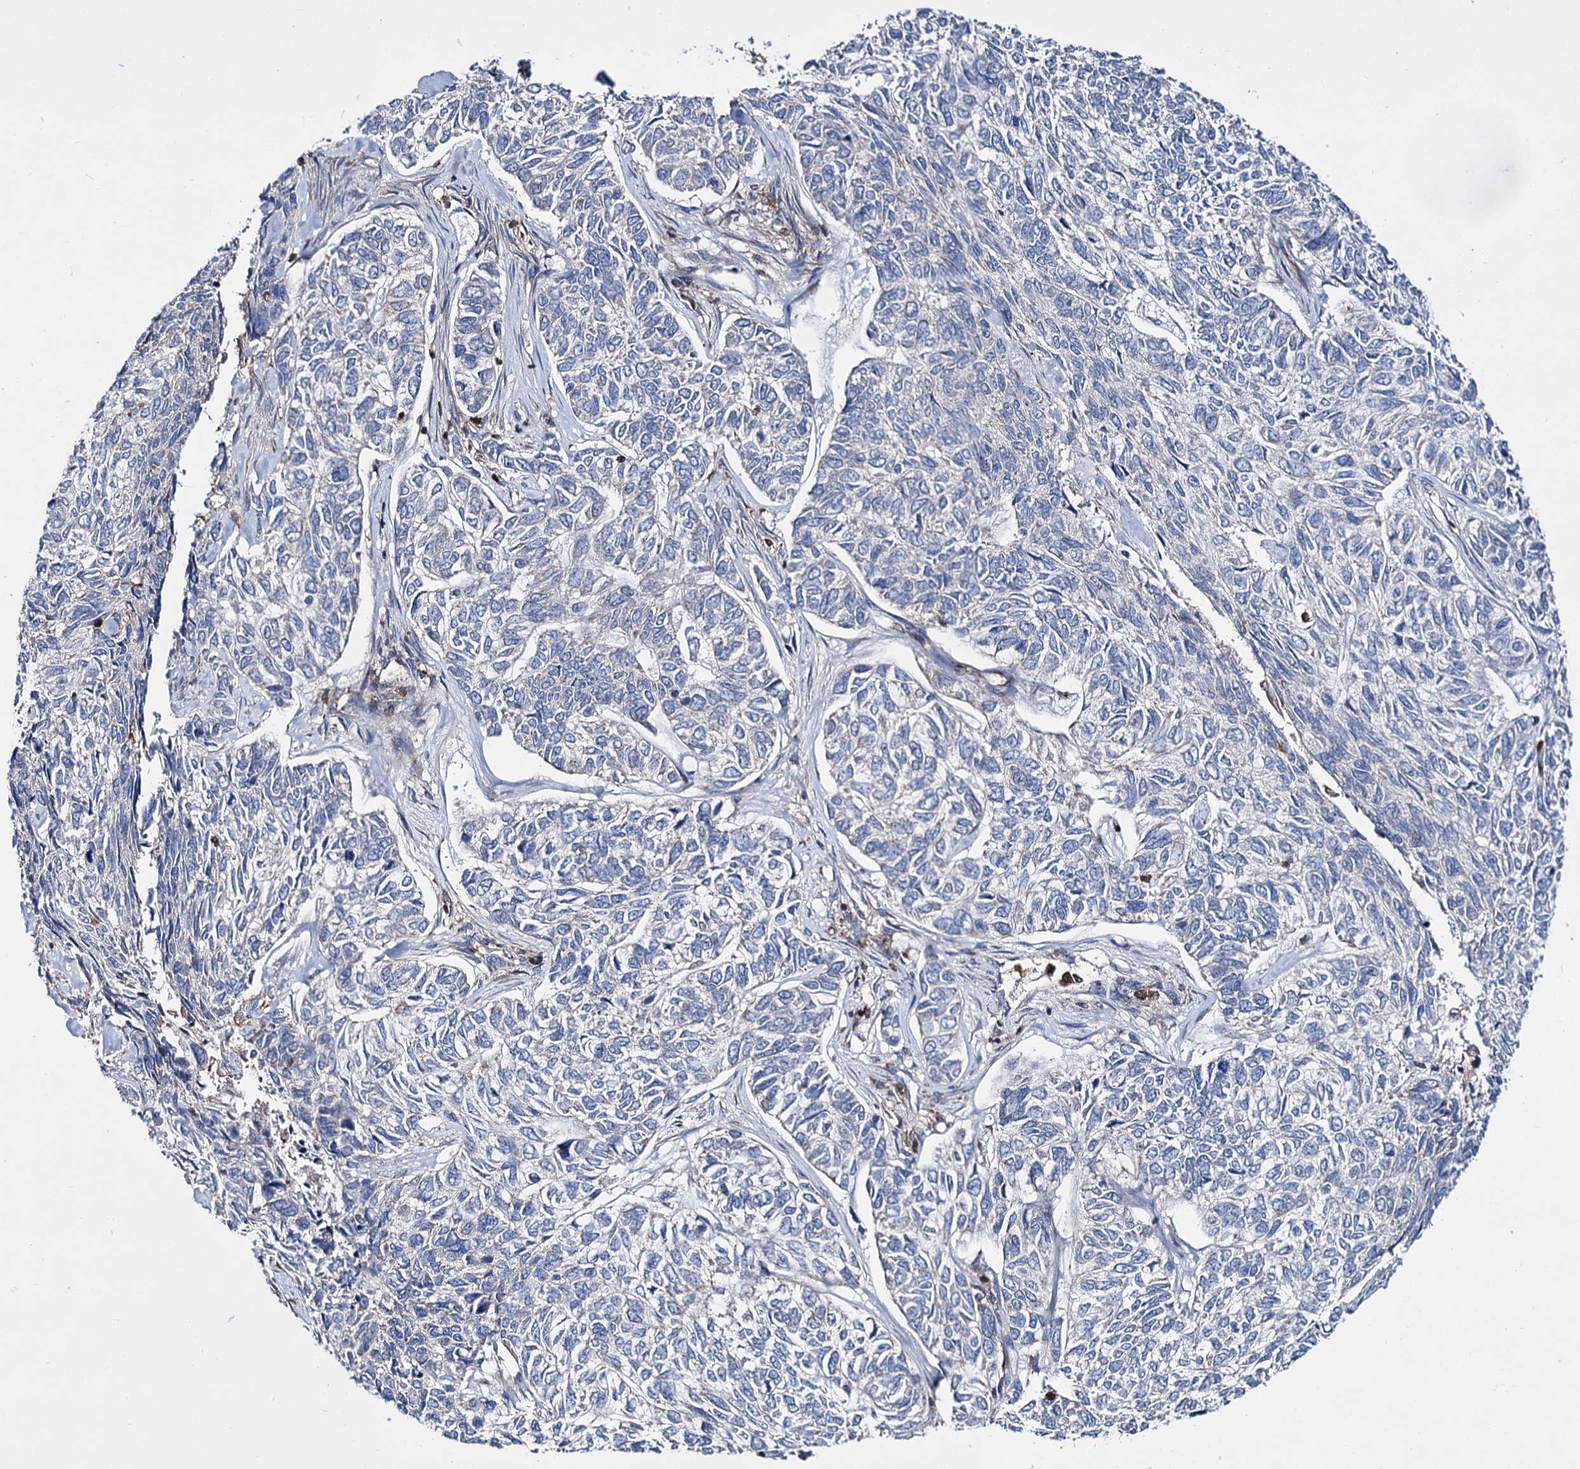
{"staining": {"intensity": "negative", "quantity": "none", "location": "none"}, "tissue": "skin cancer", "cell_type": "Tumor cells", "image_type": "cancer", "snomed": [{"axis": "morphology", "description": "Basal cell carcinoma"}, {"axis": "topography", "description": "Skin"}], "caption": "Tumor cells are negative for brown protein staining in skin cancer (basal cell carcinoma).", "gene": "UBASH3B", "patient": {"sex": "female", "age": 65}}